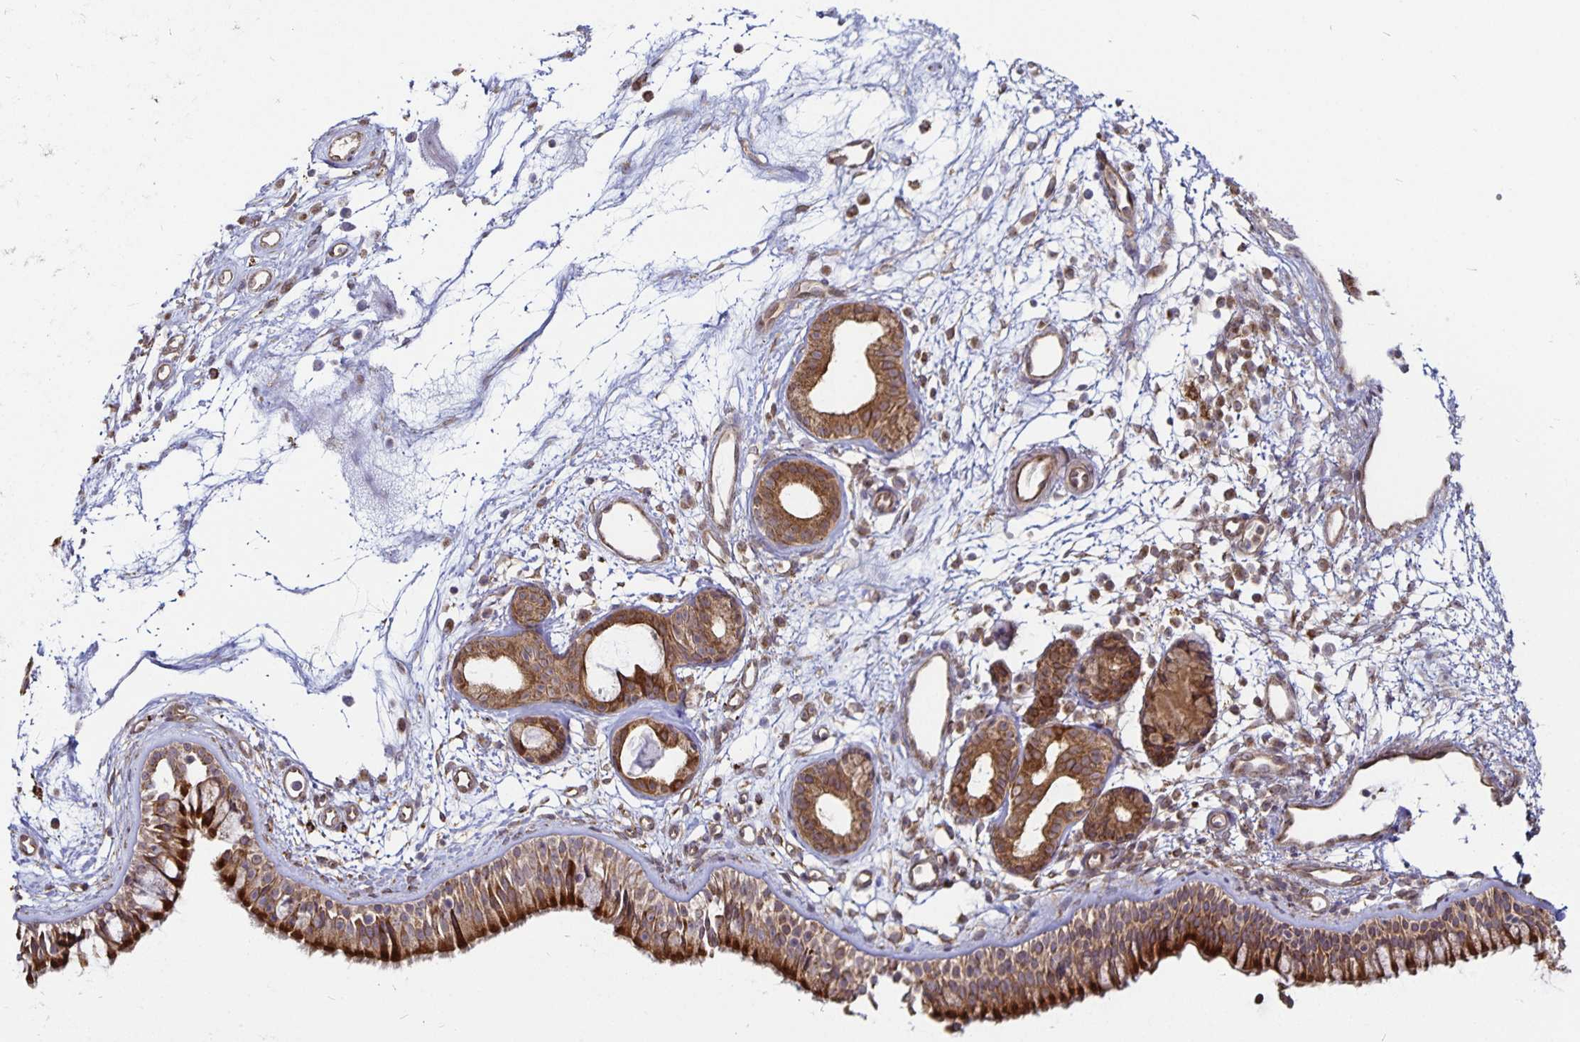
{"staining": {"intensity": "strong", "quantity": "25%-75%", "location": "cytoplasmic/membranous"}, "tissue": "nasopharynx", "cell_type": "Respiratory epithelial cells", "image_type": "normal", "snomed": [{"axis": "morphology", "description": "Normal tissue, NOS"}, {"axis": "topography", "description": "Nasopharynx"}], "caption": "Human nasopharynx stained with a protein marker exhibits strong staining in respiratory epithelial cells.", "gene": "CYP27A1", "patient": {"sex": "female", "age": 70}}